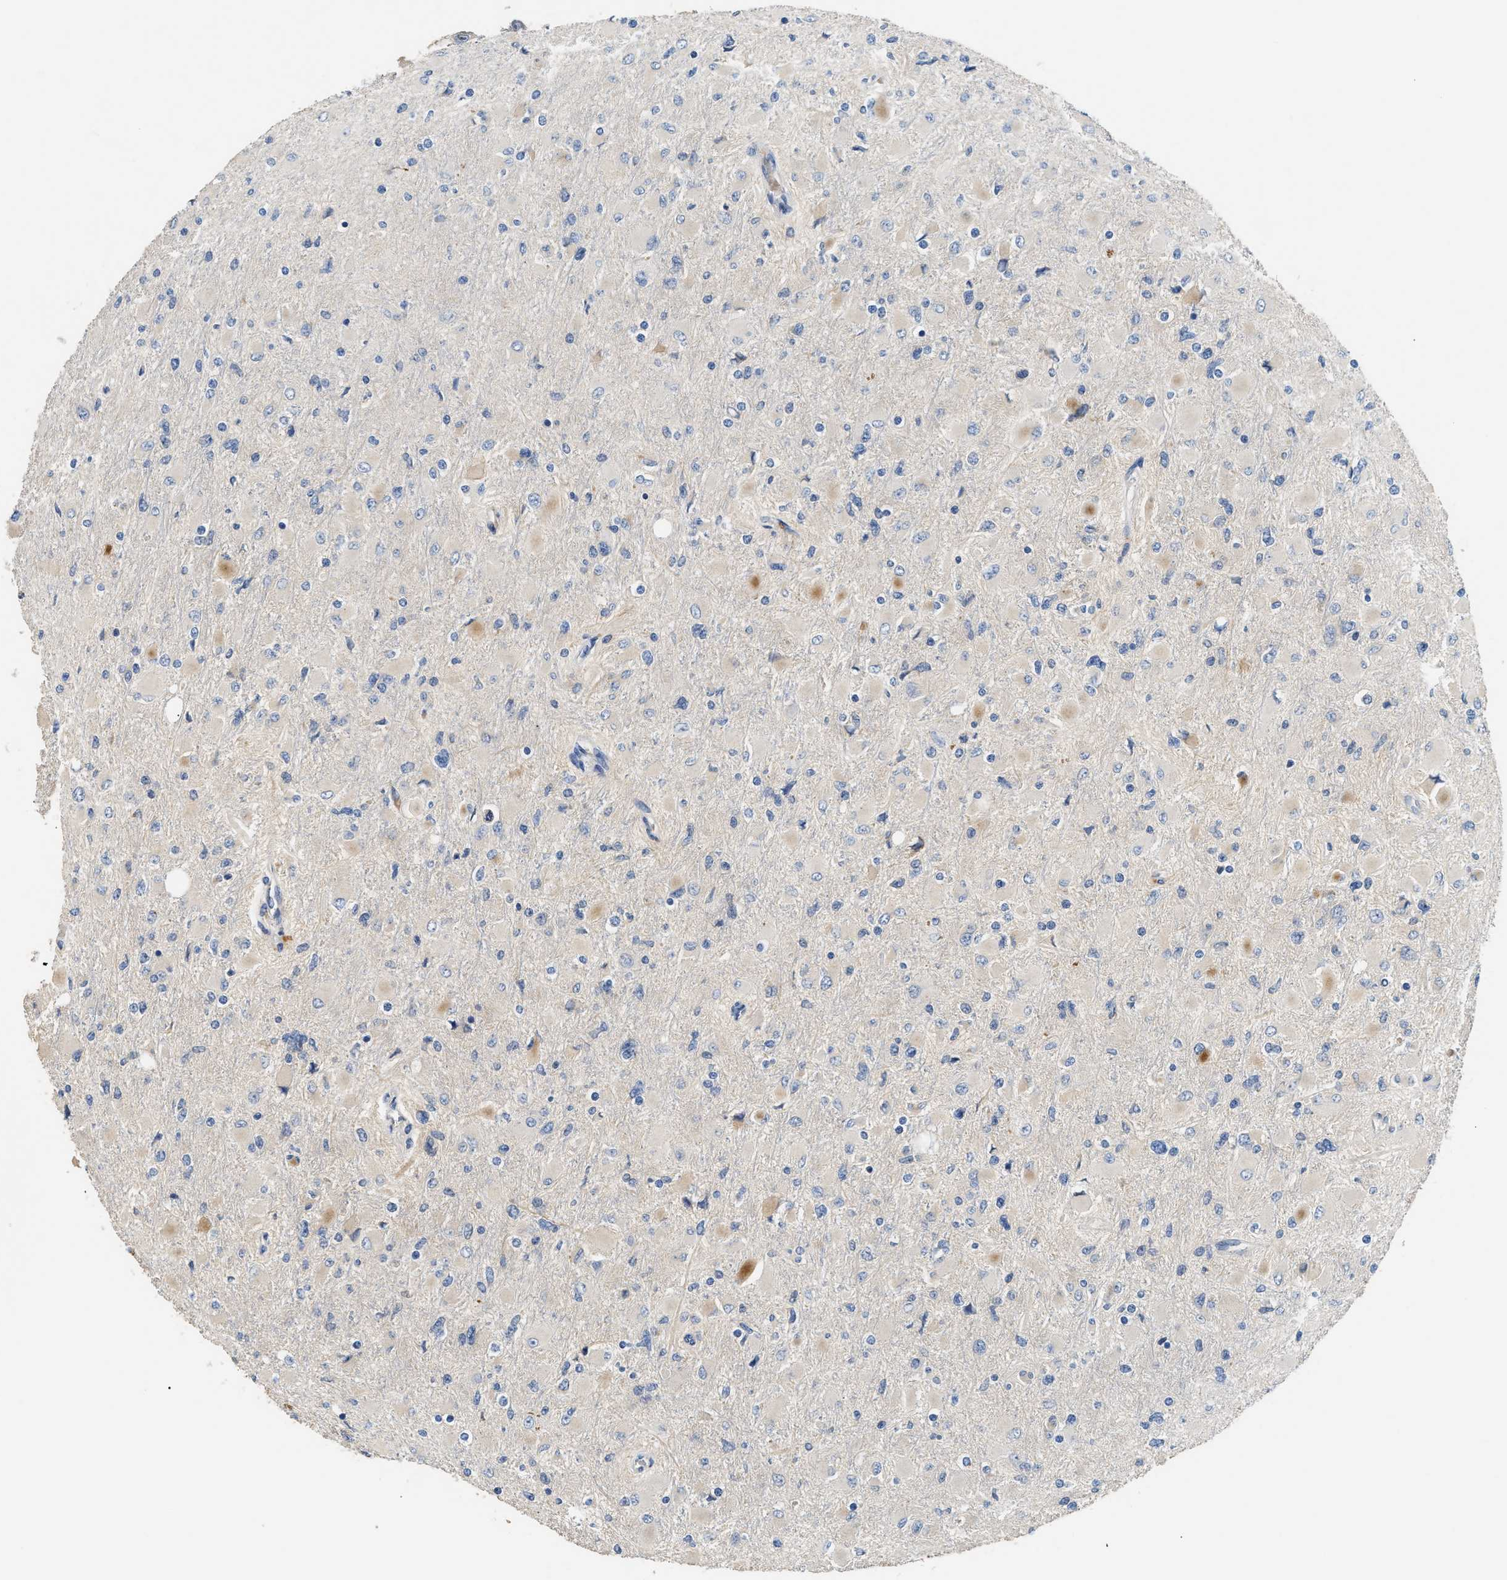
{"staining": {"intensity": "negative", "quantity": "none", "location": "none"}, "tissue": "glioma", "cell_type": "Tumor cells", "image_type": "cancer", "snomed": [{"axis": "morphology", "description": "Glioma, malignant, High grade"}, {"axis": "topography", "description": "Cerebral cortex"}], "caption": "High power microscopy micrograph of an immunohistochemistry photomicrograph of malignant glioma (high-grade), revealing no significant staining in tumor cells.", "gene": "IL17RC", "patient": {"sex": "female", "age": 36}}